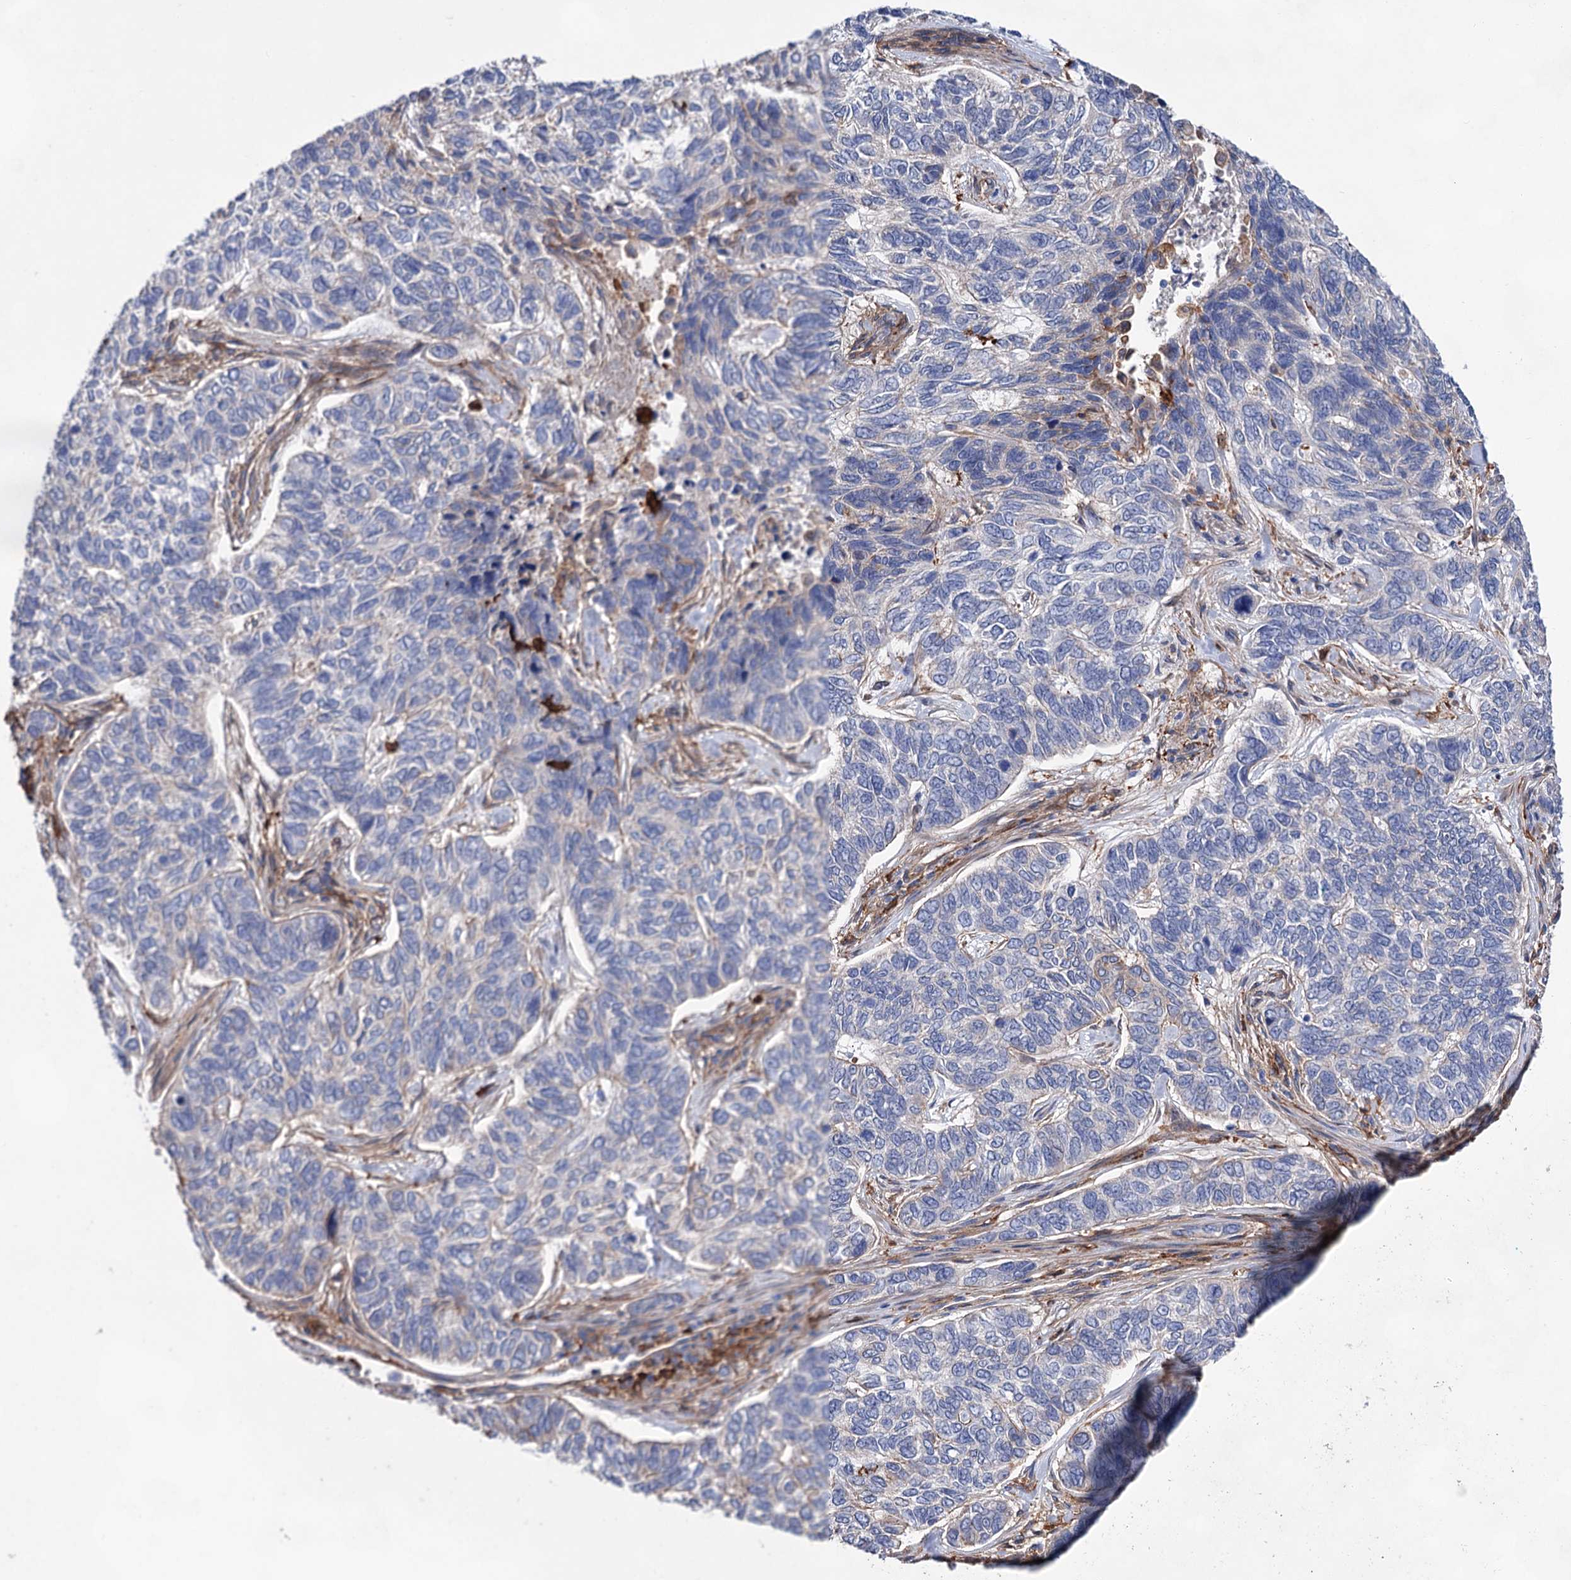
{"staining": {"intensity": "negative", "quantity": "none", "location": "none"}, "tissue": "skin cancer", "cell_type": "Tumor cells", "image_type": "cancer", "snomed": [{"axis": "morphology", "description": "Basal cell carcinoma"}, {"axis": "topography", "description": "Skin"}], "caption": "Protein analysis of skin basal cell carcinoma demonstrates no significant staining in tumor cells. The staining was performed using DAB (3,3'-diaminobenzidine) to visualize the protein expression in brown, while the nuclei were stained in blue with hematoxylin (Magnification: 20x).", "gene": "TMTC3", "patient": {"sex": "female", "age": 65}}